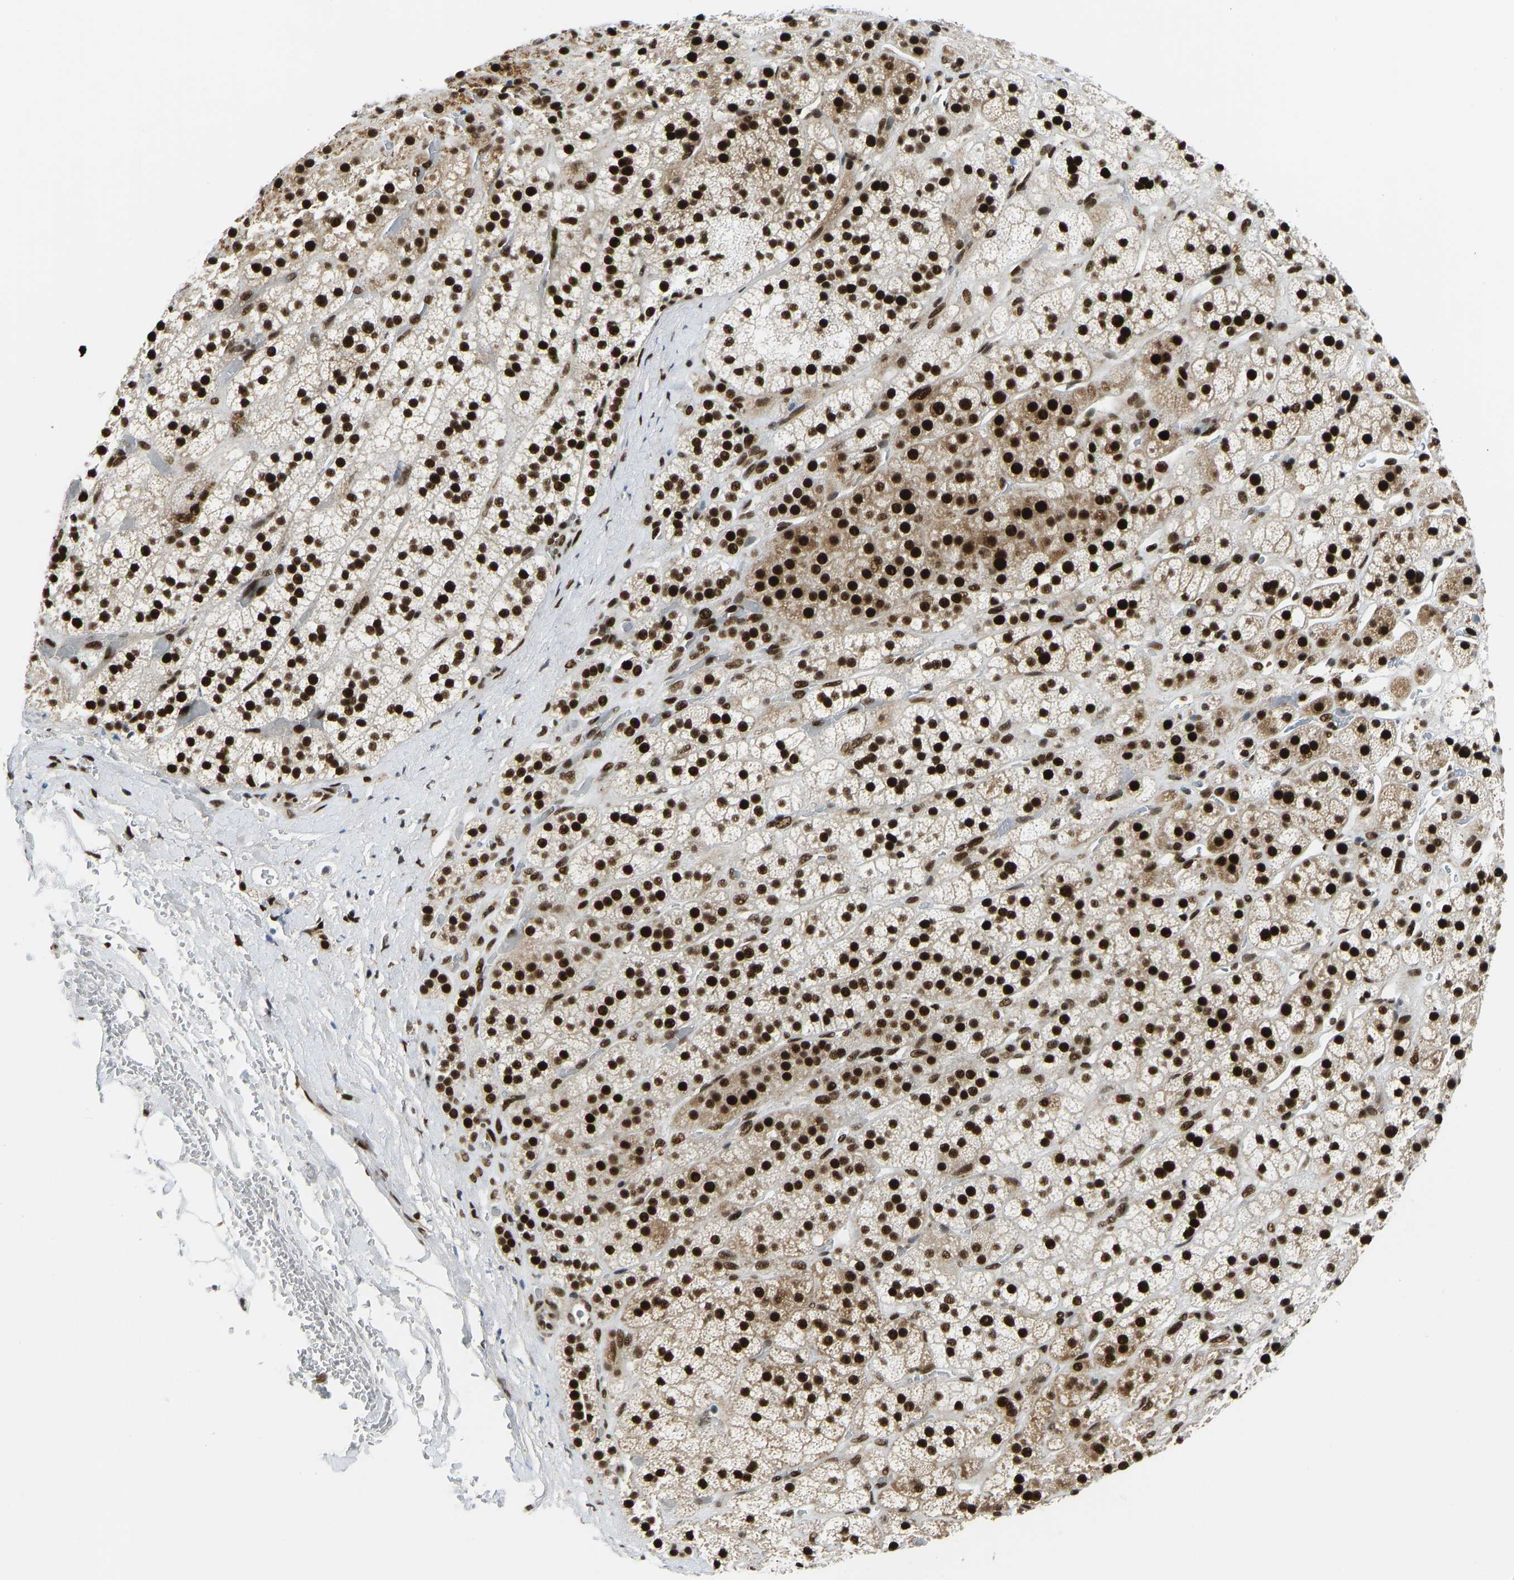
{"staining": {"intensity": "strong", "quantity": ">75%", "location": "cytoplasmic/membranous,nuclear"}, "tissue": "adrenal gland", "cell_type": "Glandular cells", "image_type": "normal", "snomed": [{"axis": "morphology", "description": "Normal tissue, NOS"}, {"axis": "topography", "description": "Adrenal gland"}], "caption": "This image demonstrates immunohistochemistry (IHC) staining of benign human adrenal gland, with high strong cytoplasmic/membranous,nuclear positivity in about >75% of glandular cells.", "gene": "FOXK1", "patient": {"sex": "male", "age": 56}}